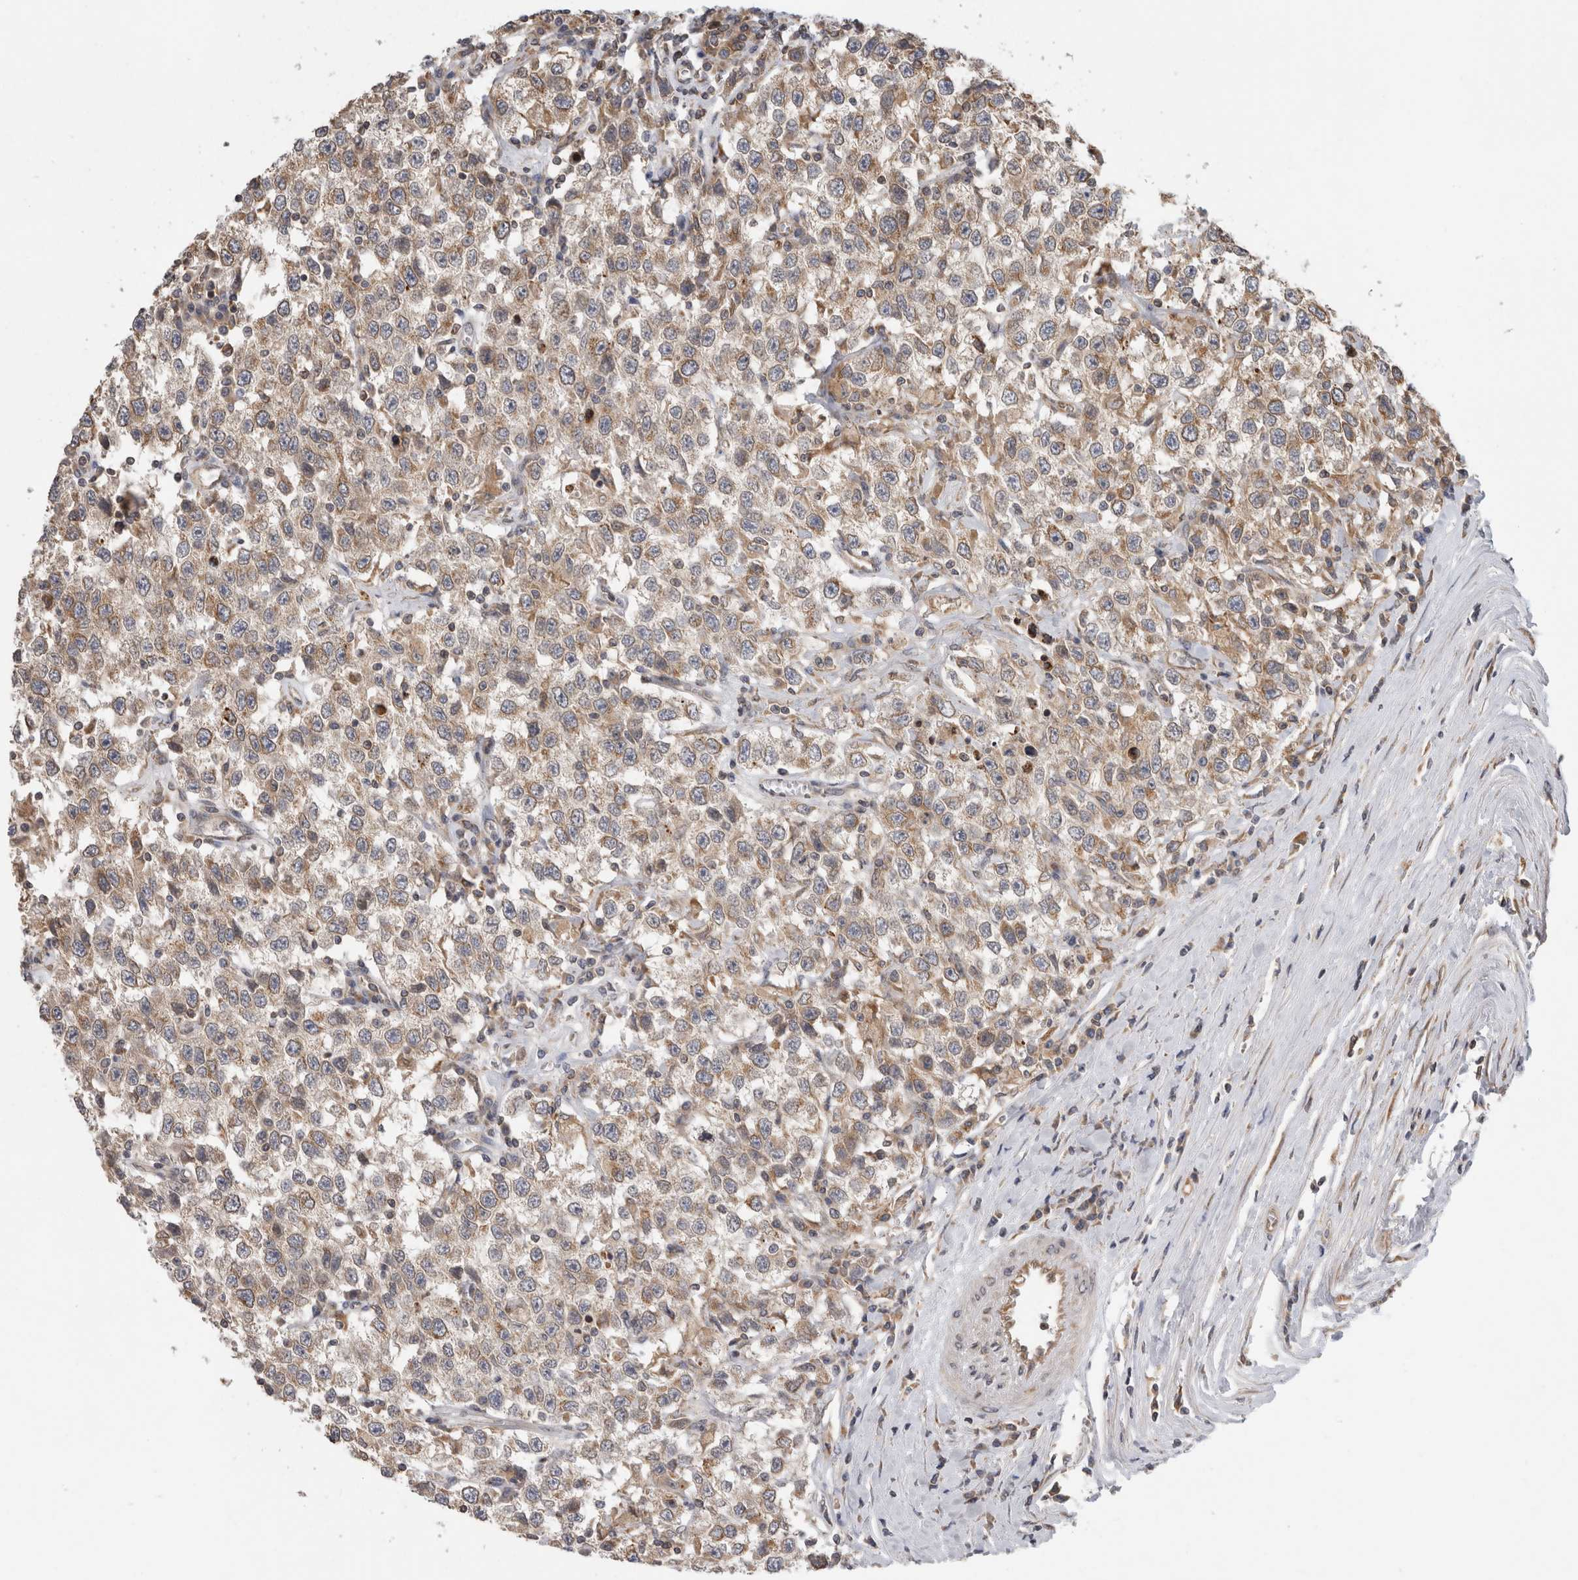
{"staining": {"intensity": "moderate", "quantity": ">75%", "location": "cytoplasmic/membranous"}, "tissue": "testis cancer", "cell_type": "Tumor cells", "image_type": "cancer", "snomed": [{"axis": "morphology", "description": "Seminoma, NOS"}, {"axis": "topography", "description": "Testis"}], "caption": "Testis cancer stained for a protein (brown) demonstrates moderate cytoplasmic/membranous positive expression in about >75% of tumor cells.", "gene": "PARP6", "patient": {"sex": "male", "age": 41}}